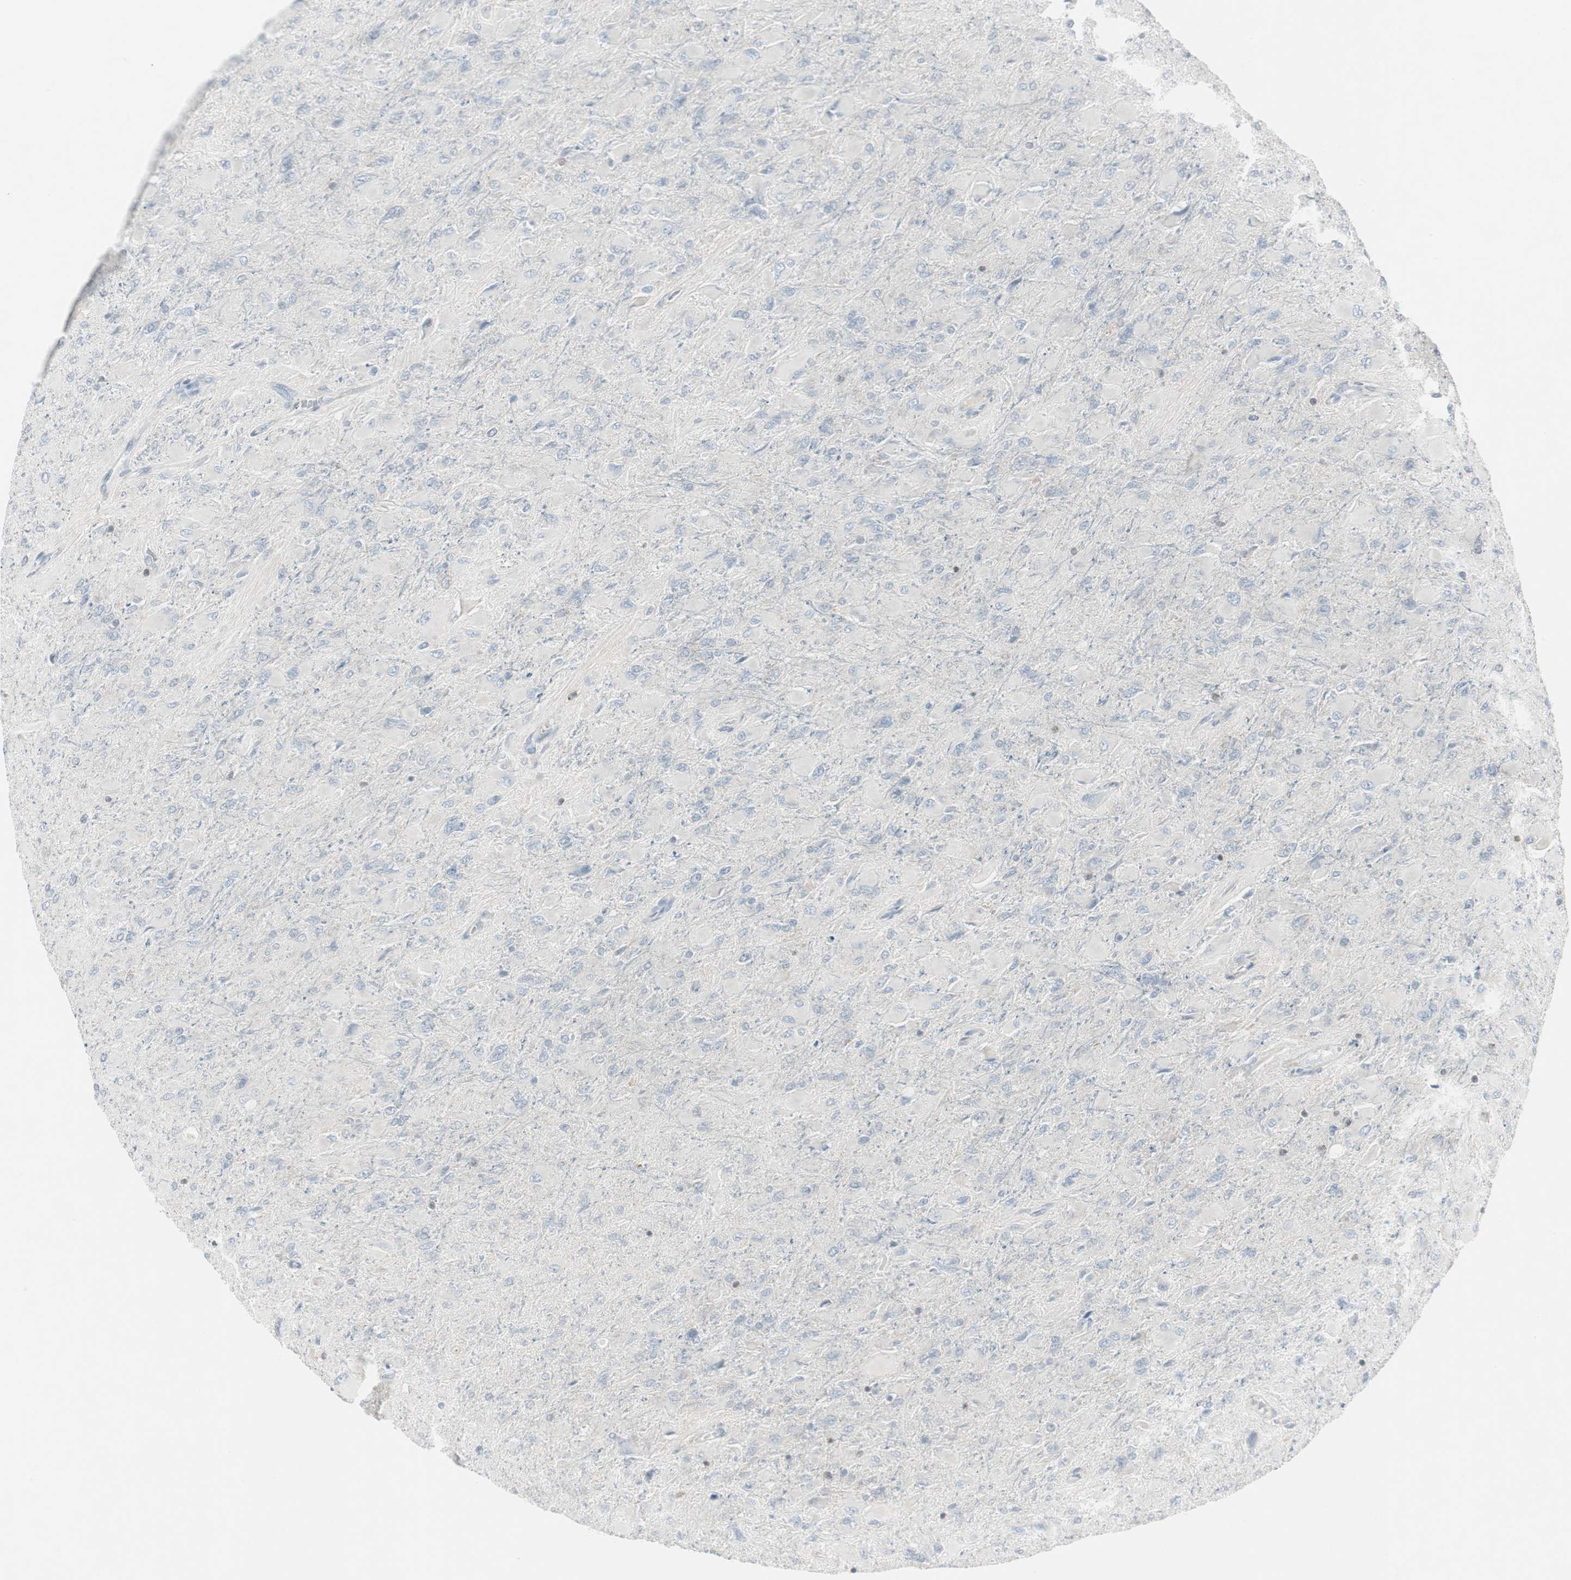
{"staining": {"intensity": "negative", "quantity": "none", "location": "none"}, "tissue": "glioma", "cell_type": "Tumor cells", "image_type": "cancer", "snomed": [{"axis": "morphology", "description": "Glioma, malignant, High grade"}, {"axis": "topography", "description": "Cerebral cortex"}], "caption": "IHC micrograph of human high-grade glioma (malignant) stained for a protein (brown), which displays no expression in tumor cells. Nuclei are stained in blue.", "gene": "MAP4K4", "patient": {"sex": "female", "age": 36}}